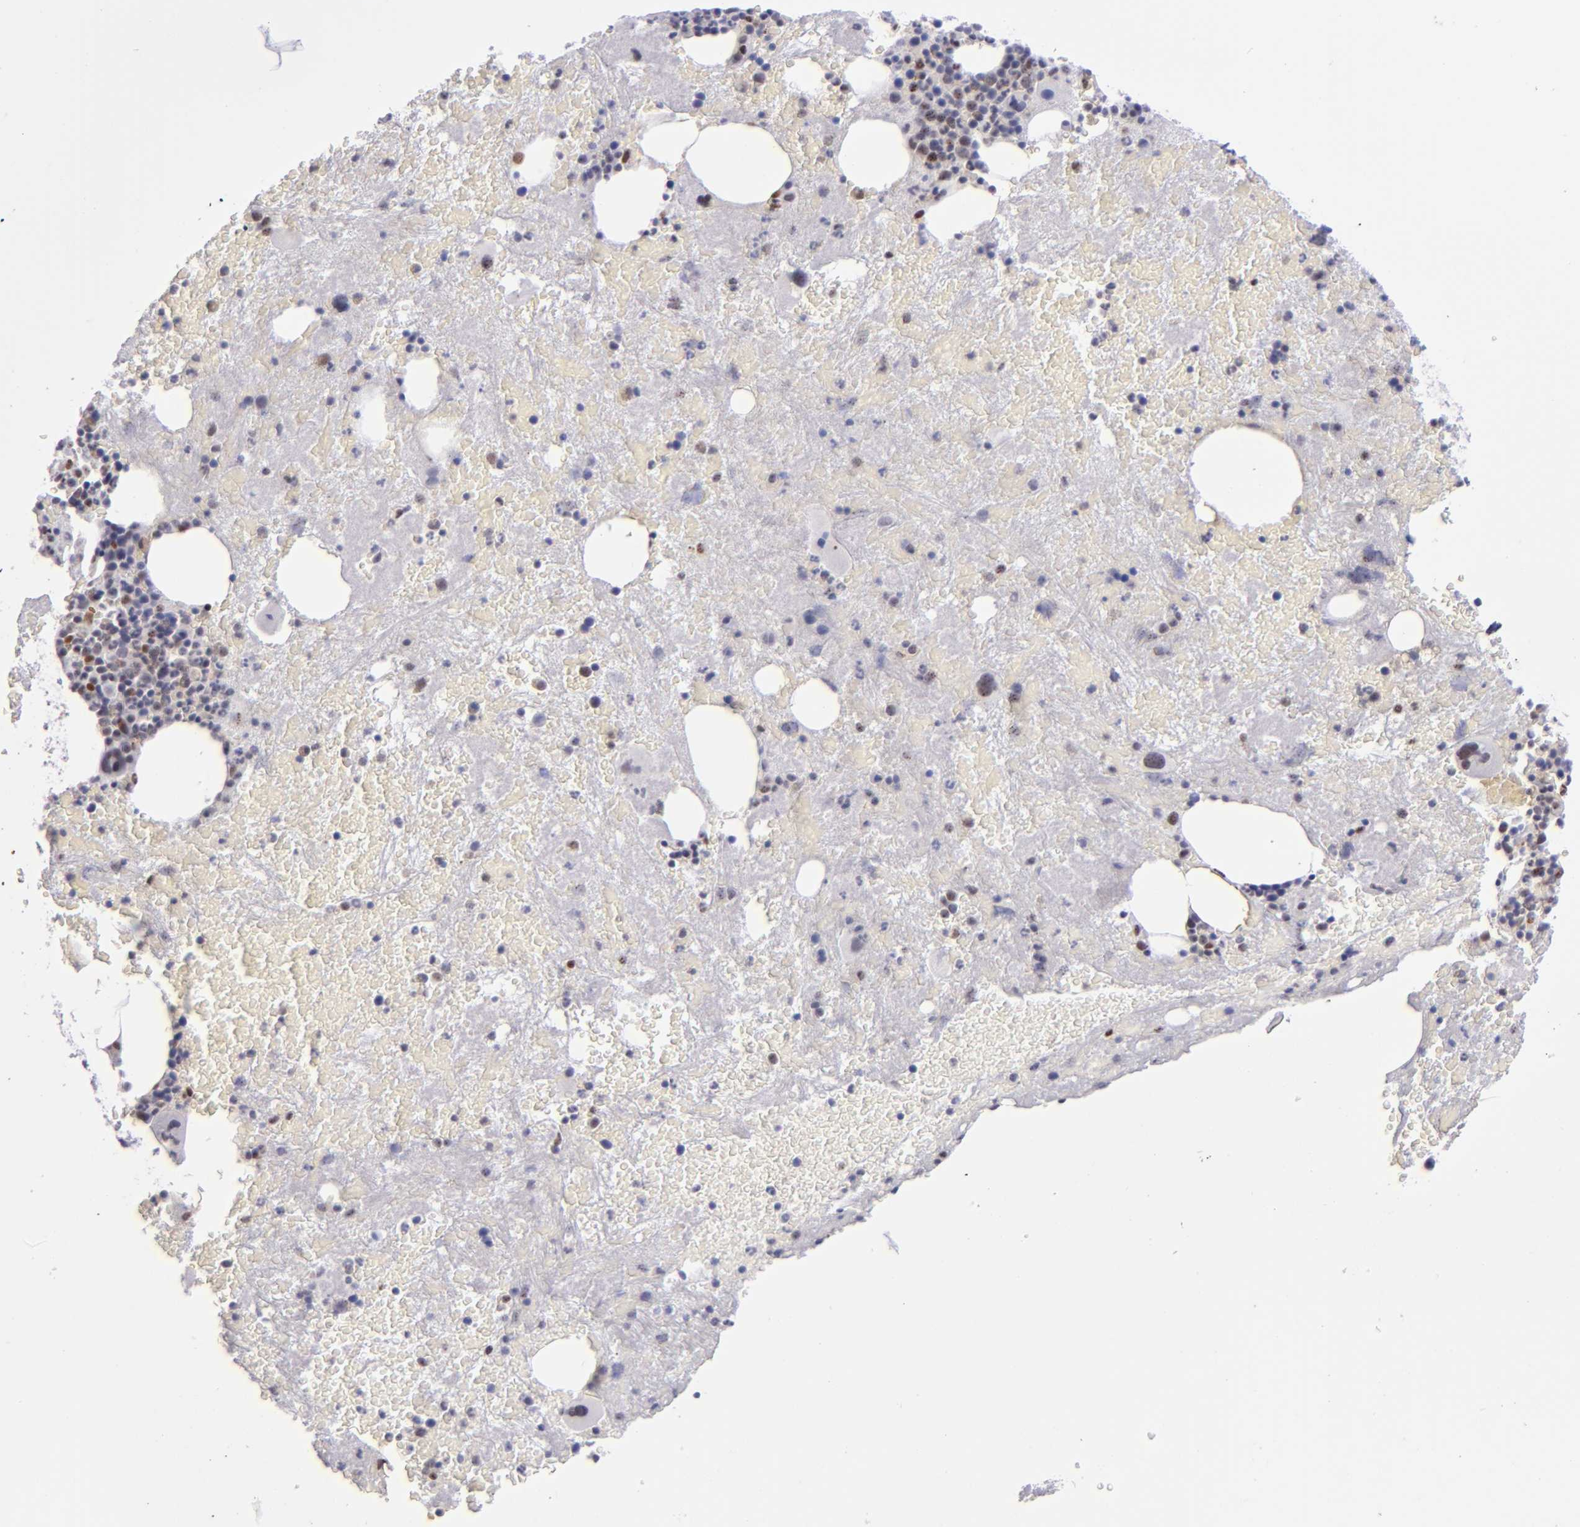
{"staining": {"intensity": "moderate", "quantity": "25%-75%", "location": "nuclear"}, "tissue": "bone marrow", "cell_type": "Hematopoietic cells", "image_type": "normal", "snomed": [{"axis": "morphology", "description": "Normal tissue, NOS"}, {"axis": "topography", "description": "Bone marrow"}], "caption": "This image displays IHC staining of unremarkable human bone marrow, with medium moderate nuclear staining in approximately 25%-75% of hematopoietic cells.", "gene": "TOP3A", "patient": {"sex": "male", "age": 76}}